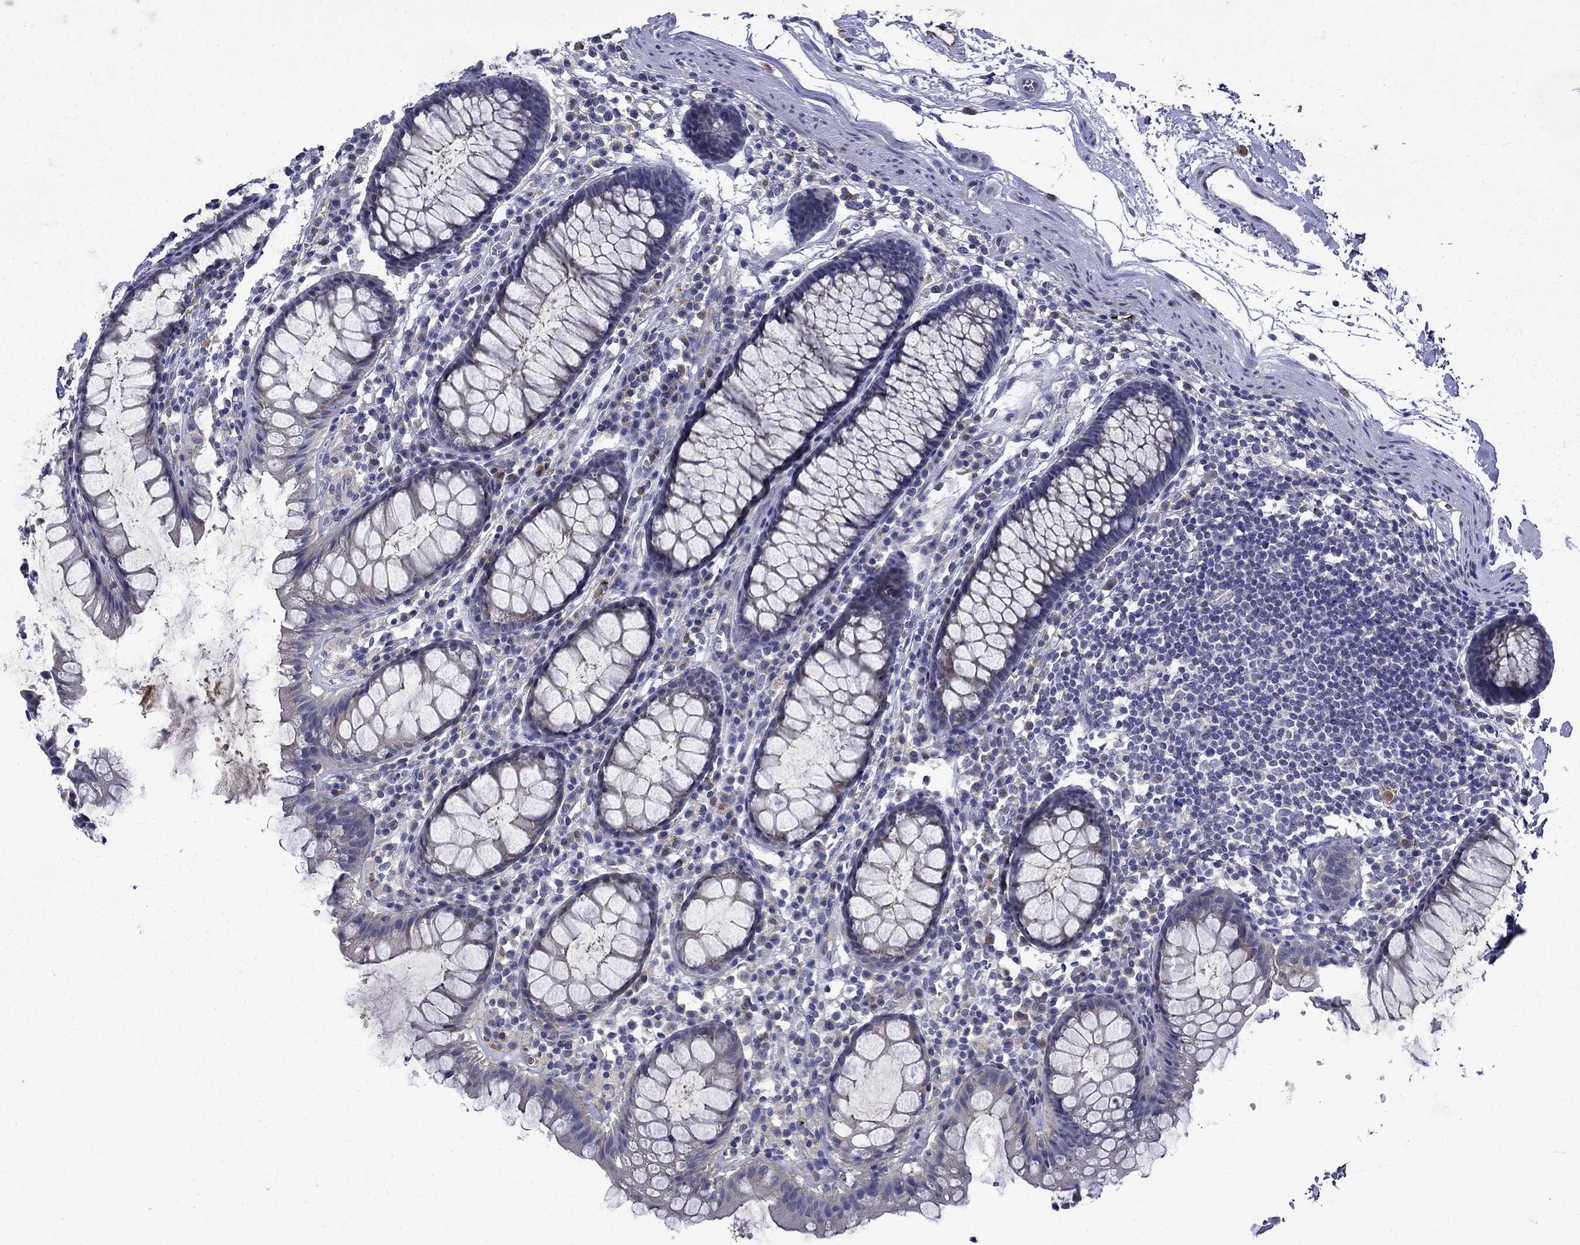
{"staining": {"intensity": "negative", "quantity": "none", "location": "none"}, "tissue": "colon", "cell_type": "Endothelial cells", "image_type": "normal", "snomed": [{"axis": "morphology", "description": "Normal tissue, NOS"}, {"axis": "topography", "description": "Colon"}], "caption": "The histopathology image exhibits no significant expression in endothelial cells of colon. The staining was performed using DAB to visualize the protein expression in brown, while the nuclei were stained in blue with hematoxylin (Magnification: 20x).", "gene": "STAB2", "patient": {"sex": "male", "age": 76}}